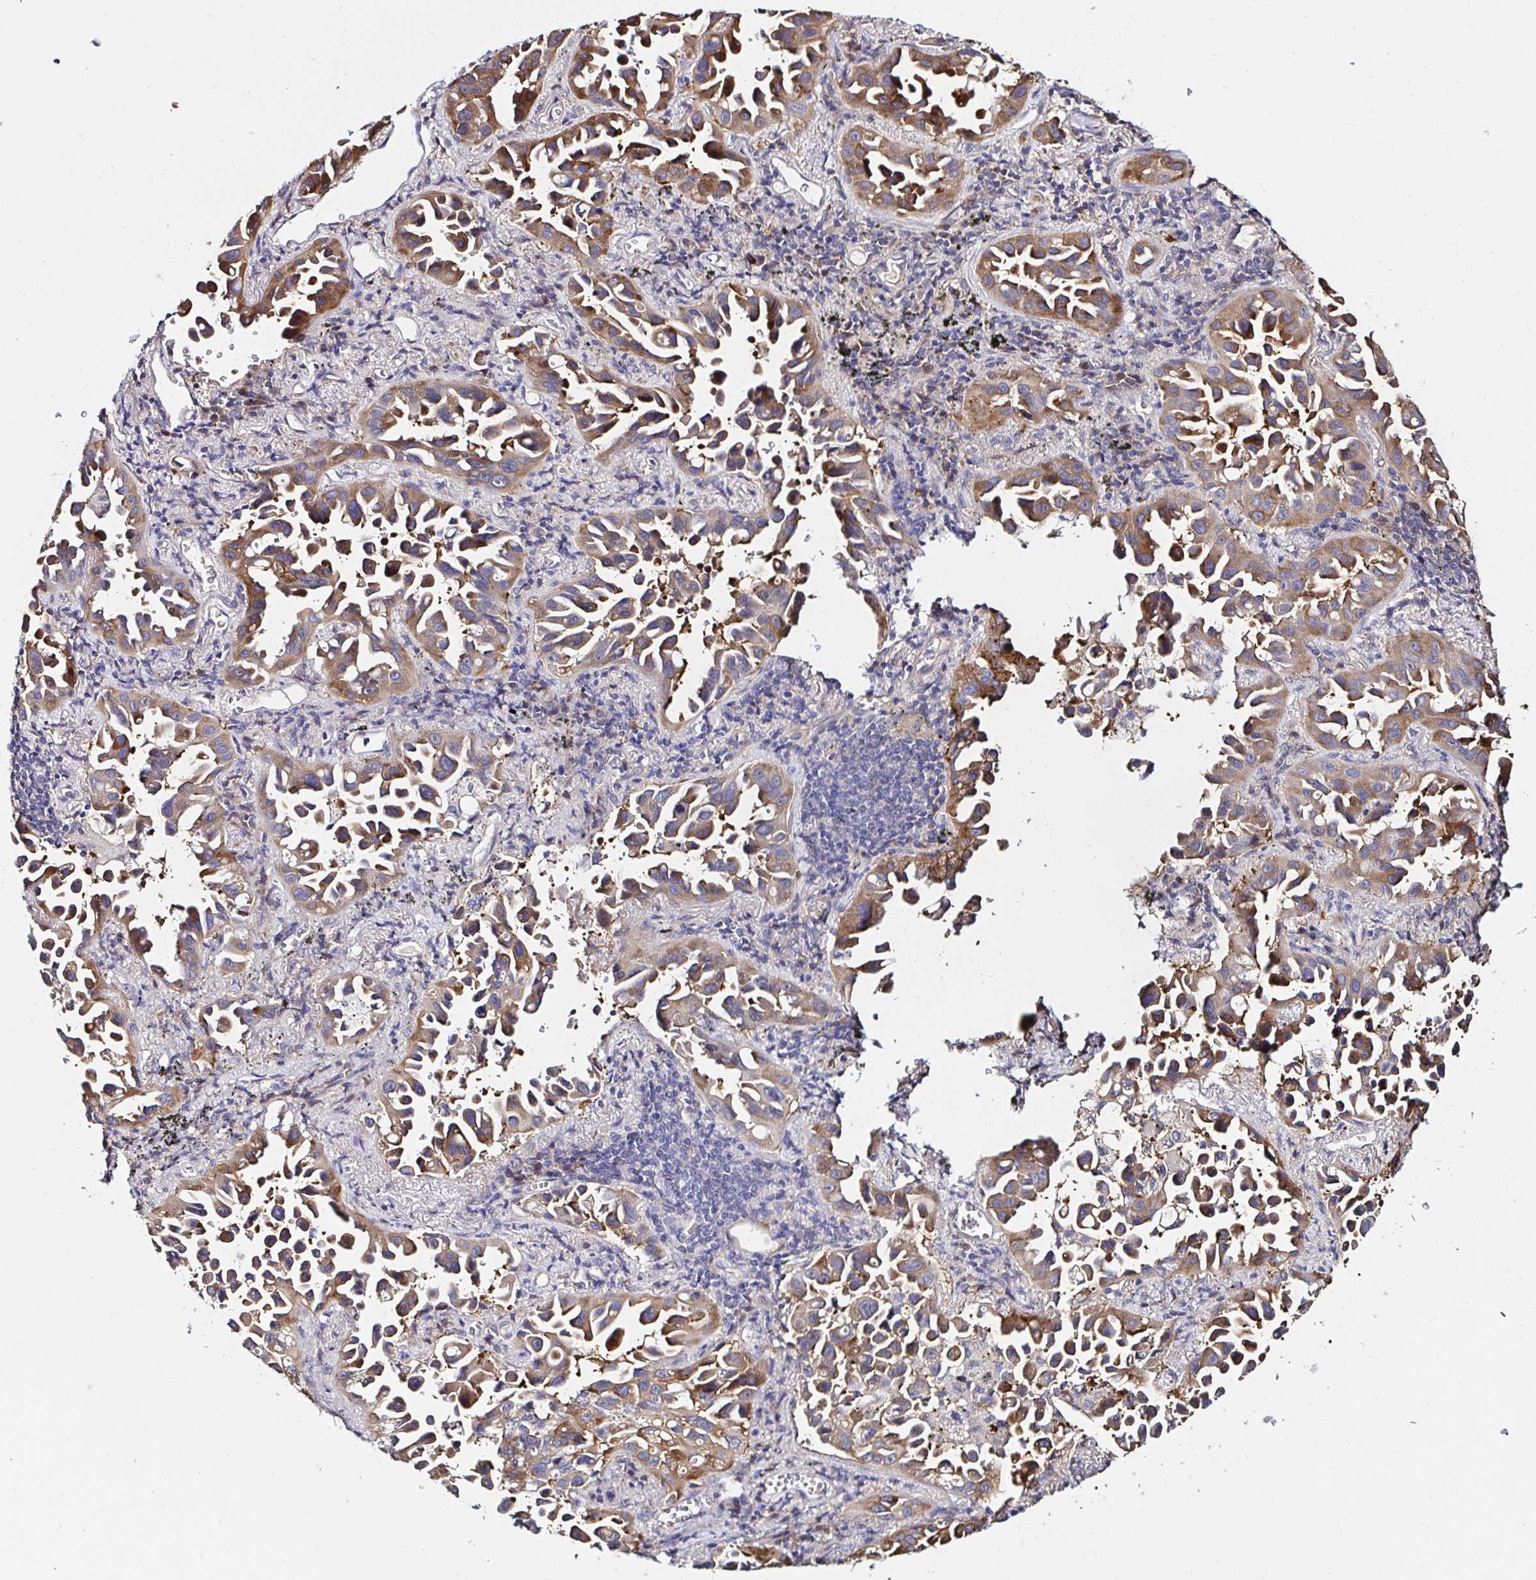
{"staining": {"intensity": "moderate", "quantity": ">75%", "location": "cytoplasmic/membranous"}, "tissue": "lung cancer", "cell_type": "Tumor cells", "image_type": "cancer", "snomed": [{"axis": "morphology", "description": "Adenocarcinoma, NOS"}, {"axis": "topography", "description": "Lung"}], "caption": "Immunohistochemical staining of adenocarcinoma (lung) reveals moderate cytoplasmic/membranous protein staining in approximately >75% of tumor cells.", "gene": "RSRP1", "patient": {"sex": "male", "age": 68}}